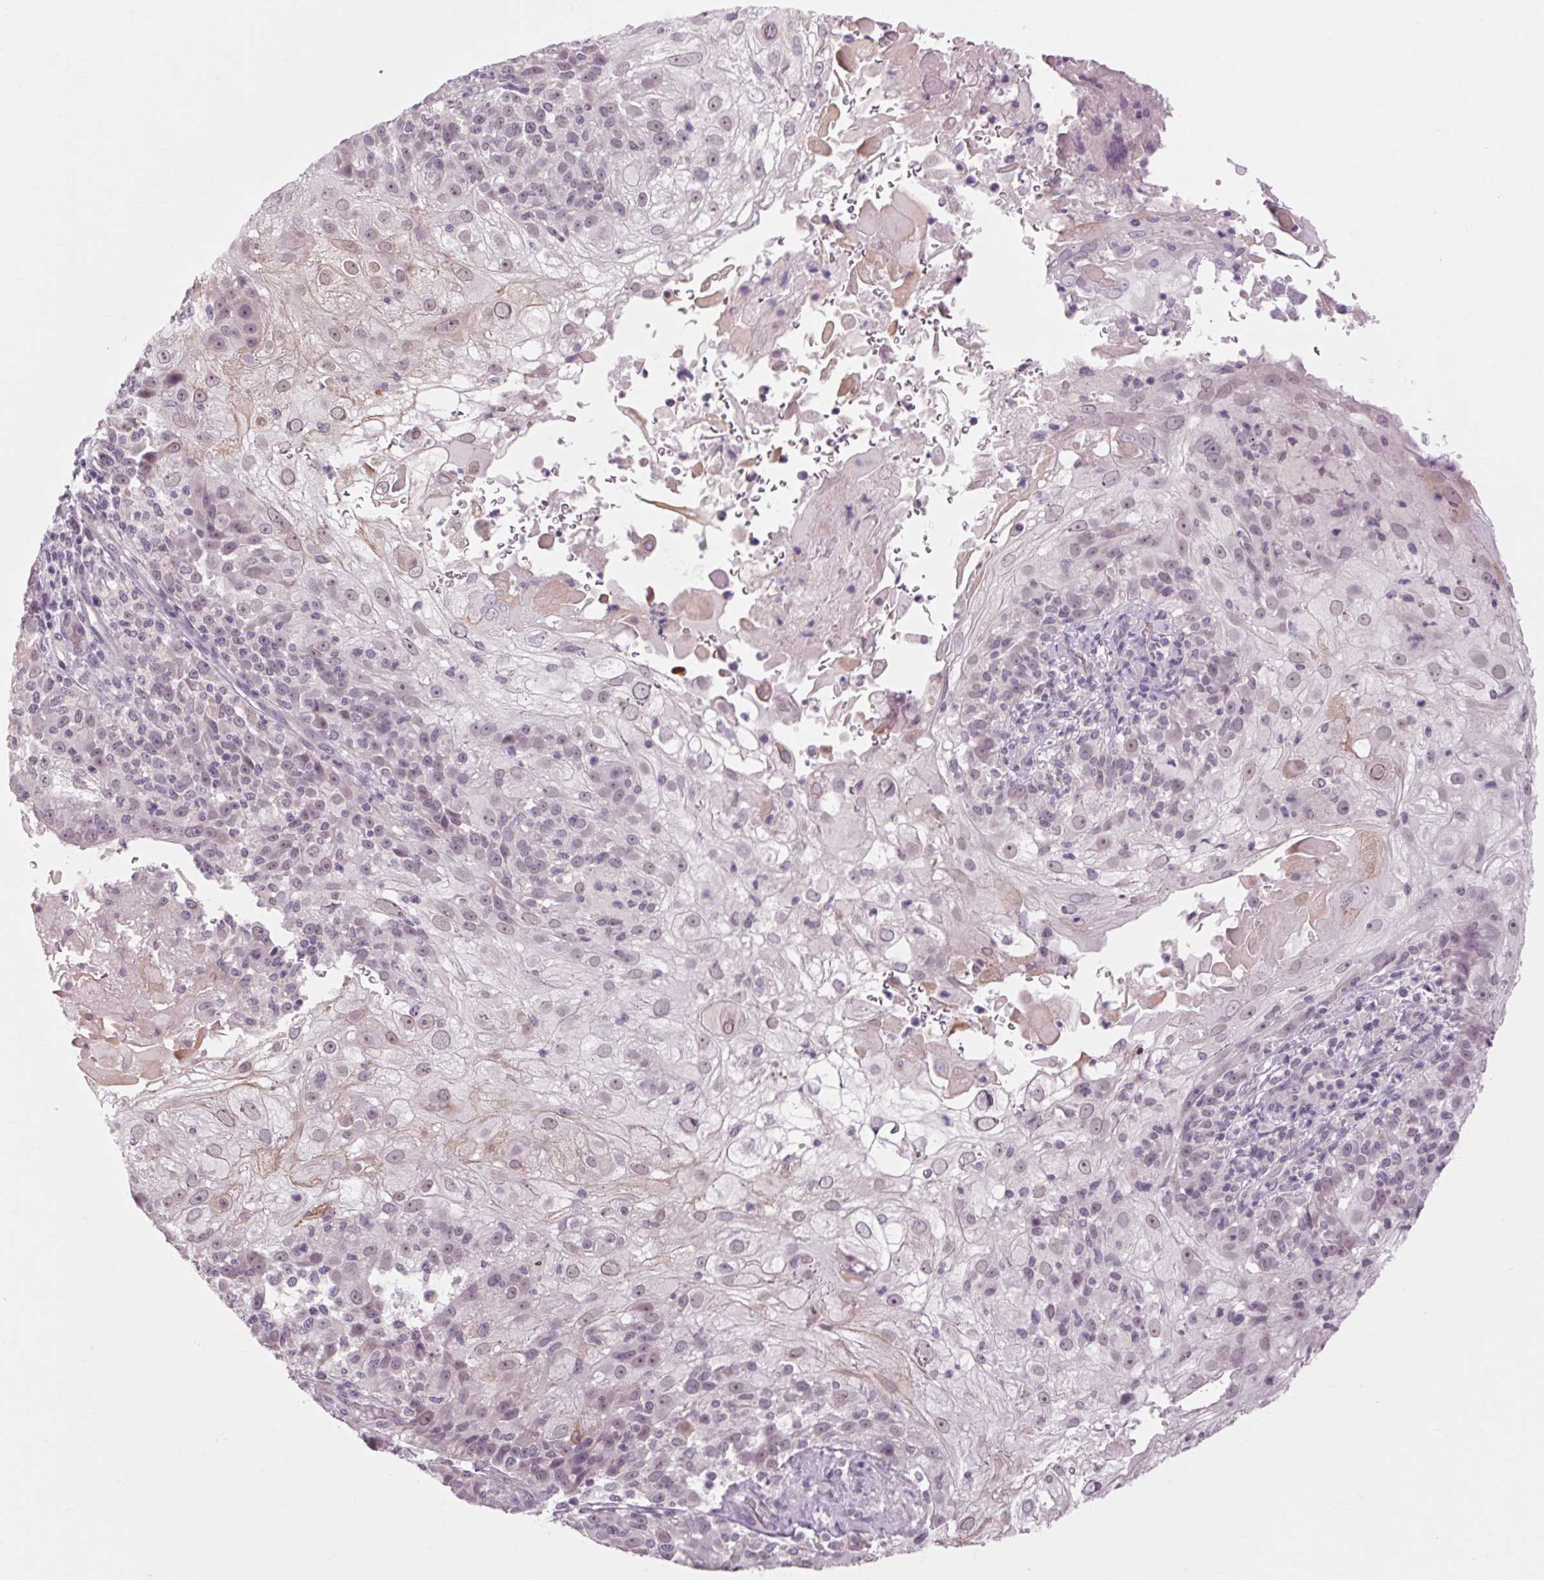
{"staining": {"intensity": "negative", "quantity": "none", "location": "none"}, "tissue": "skin cancer", "cell_type": "Tumor cells", "image_type": "cancer", "snomed": [{"axis": "morphology", "description": "Normal tissue, NOS"}, {"axis": "morphology", "description": "Squamous cell carcinoma, NOS"}, {"axis": "topography", "description": "Skin"}], "caption": "Immunohistochemistry histopathology image of neoplastic tissue: skin cancer (squamous cell carcinoma) stained with DAB (3,3'-diaminobenzidine) exhibits no significant protein positivity in tumor cells.", "gene": "KLHL40", "patient": {"sex": "female", "age": 83}}